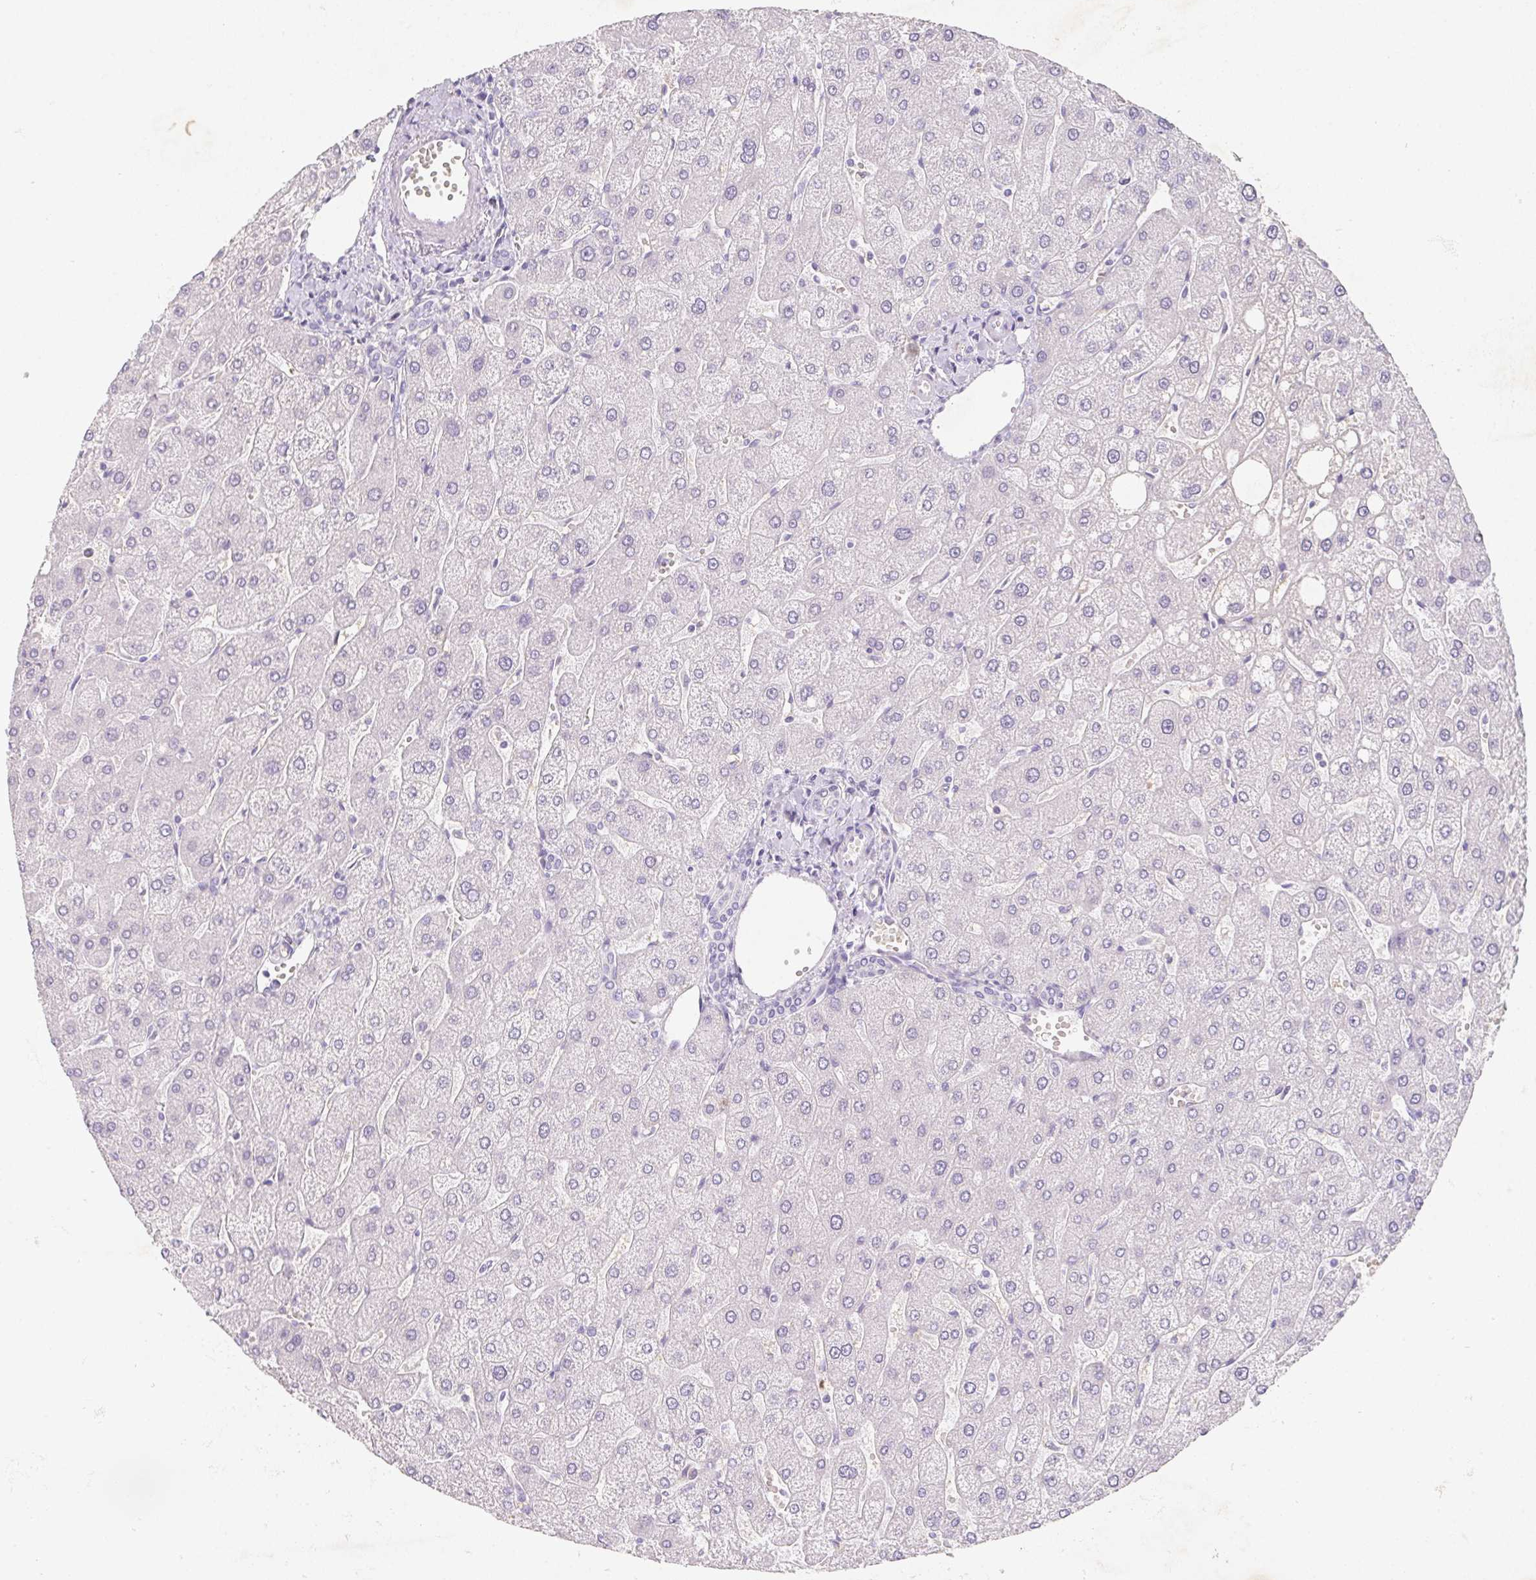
{"staining": {"intensity": "negative", "quantity": "none", "location": "none"}, "tissue": "liver", "cell_type": "Cholangiocytes", "image_type": "normal", "snomed": [{"axis": "morphology", "description": "Normal tissue, NOS"}, {"axis": "topography", "description": "Liver"}], "caption": "DAB (3,3'-diaminobenzidine) immunohistochemical staining of unremarkable human liver exhibits no significant positivity in cholangiocytes.", "gene": "DCD", "patient": {"sex": "male", "age": 67}}